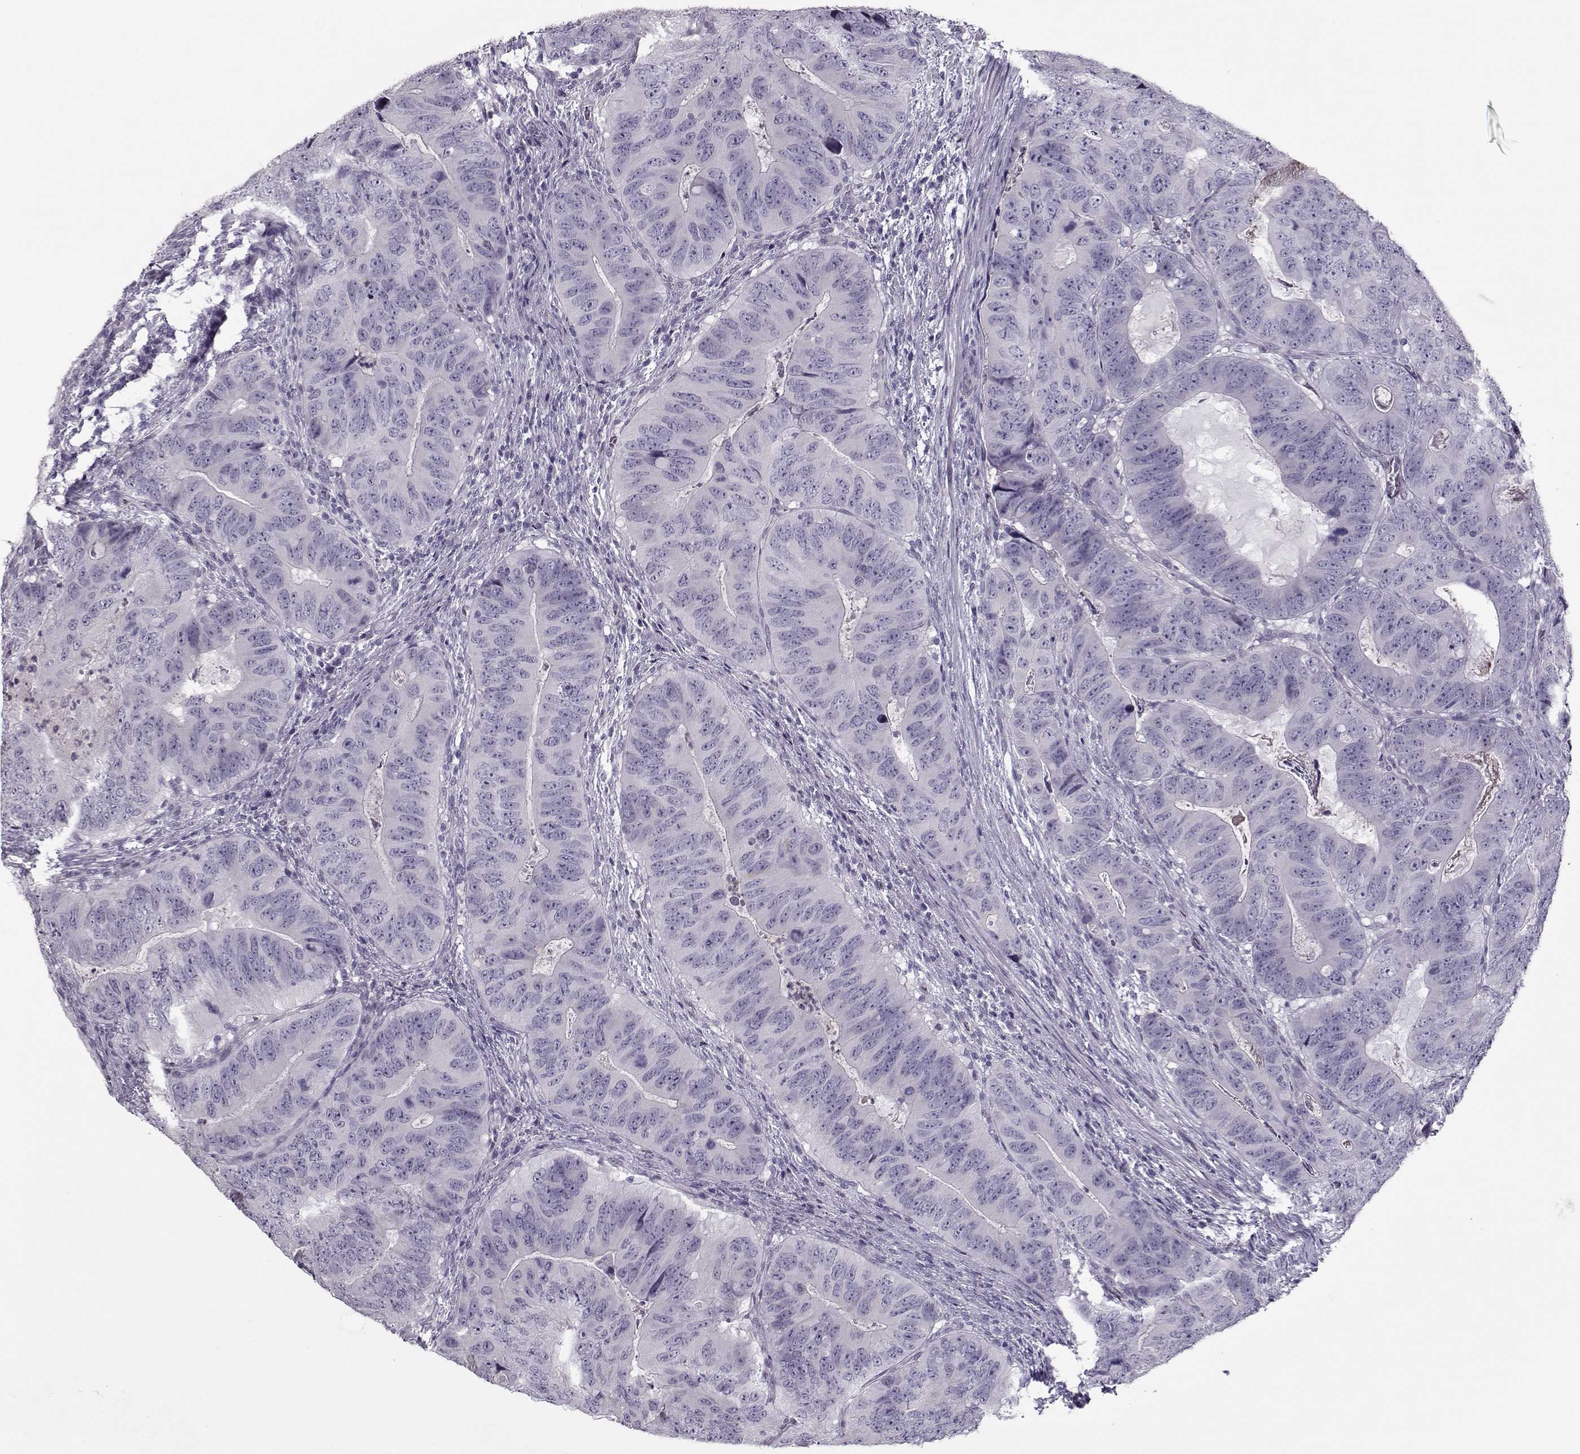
{"staining": {"intensity": "negative", "quantity": "none", "location": "none"}, "tissue": "colorectal cancer", "cell_type": "Tumor cells", "image_type": "cancer", "snomed": [{"axis": "morphology", "description": "Adenocarcinoma, NOS"}, {"axis": "topography", "description": "Colon"}], "caption": "Colorectal adenocarcinoma was stained to show a protein in brown. There is no significant positivity in tumor cells. (Stains: DAB immunohistochemistry with hematoxylin counter stain, Microscopy: brightfield microscopy at high magnification).", "gene": "CIBAR1", "patient": {"sex": "male", "age": 79}}